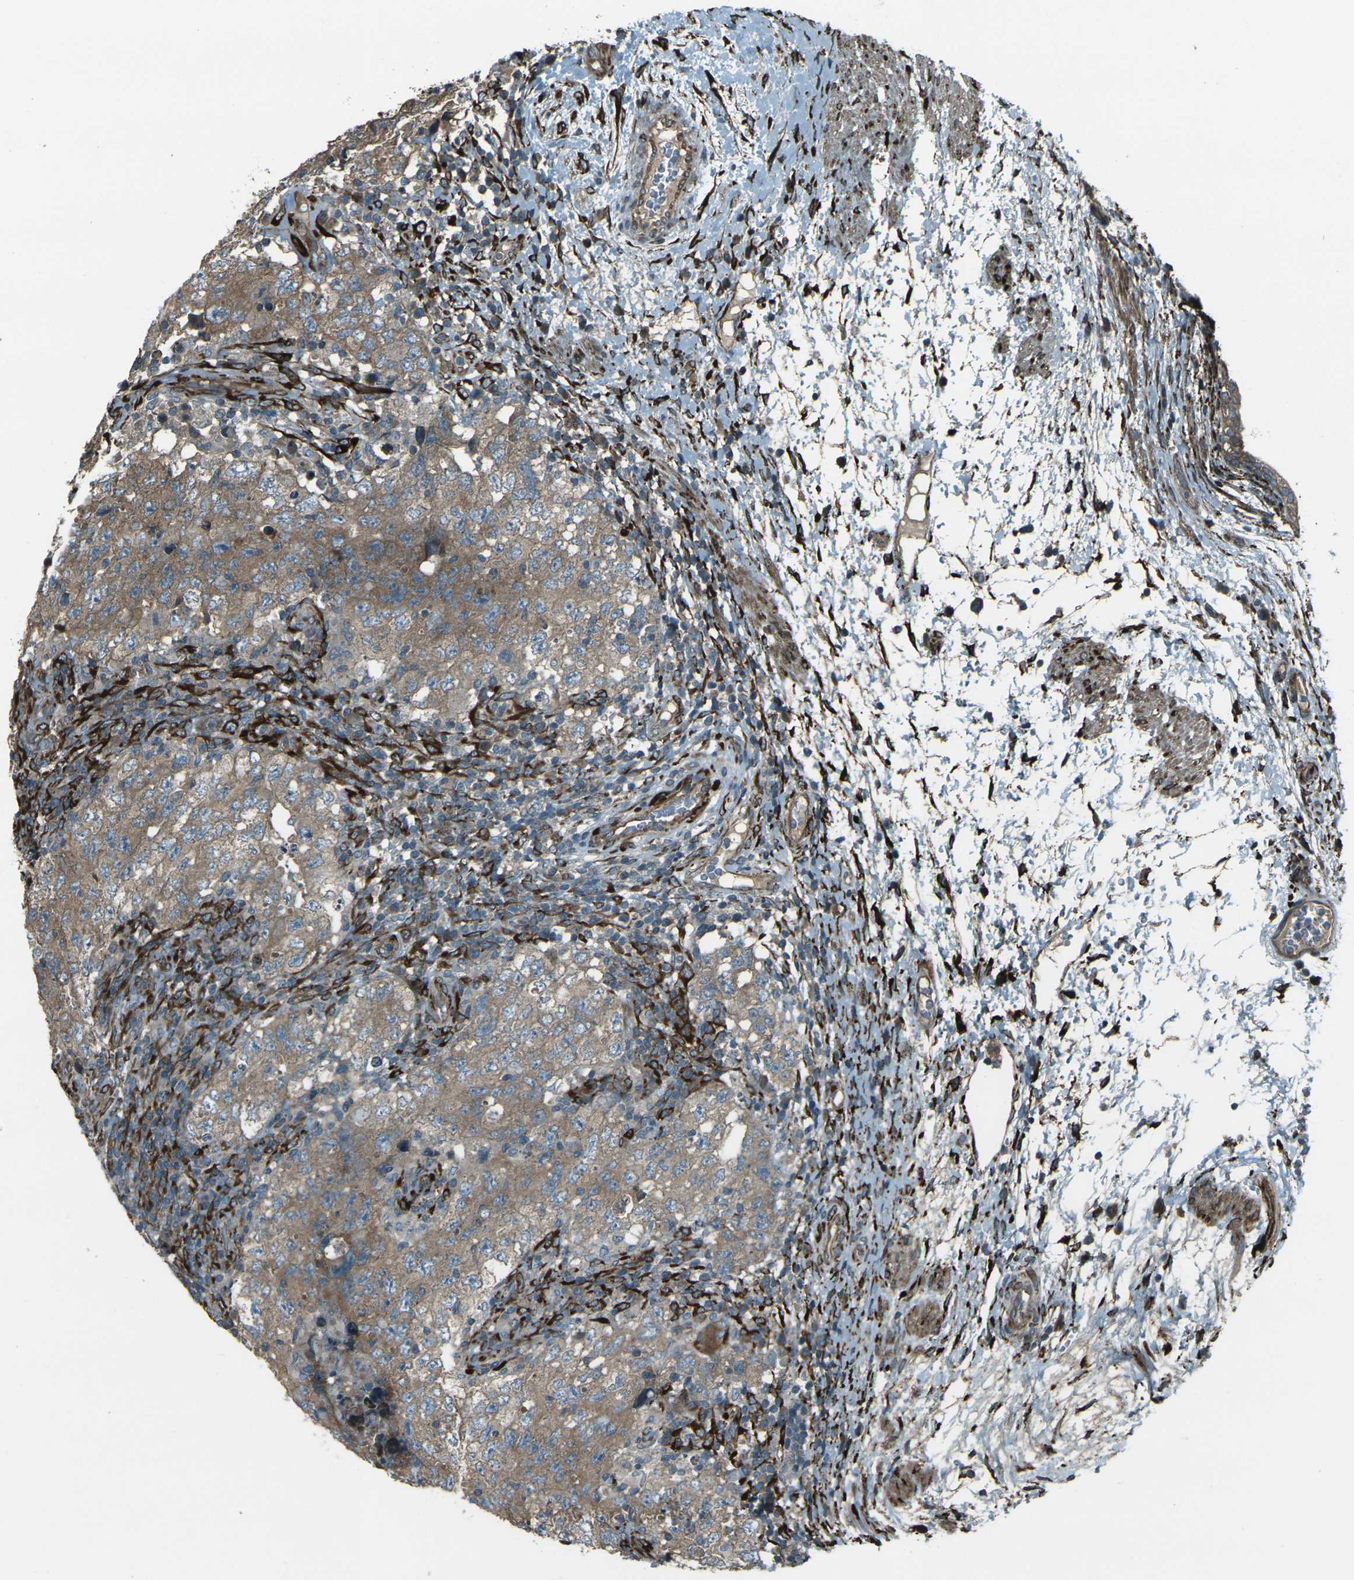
{"staining": {"intensity": "moderate", "quantity": "25%-75%", "location": "cytoplasmic/membranous"}, "tissue": "testis cancer", "cell_type": "Tumor cells", "image_type": "cancer", "snomed": [{"axis": "morphology", "description": "Carcinoma, Embryonal, NOS"}, {"axis": "topography", "description": "Testis"}], "caption": "A brown stain labels moderate cytoplasmic/membranous expression of a protein in embryonal carcinoma (testis) tumor cells.", "gene": "LSMEM1", "patient": {"sex": "male", "age": 26}}